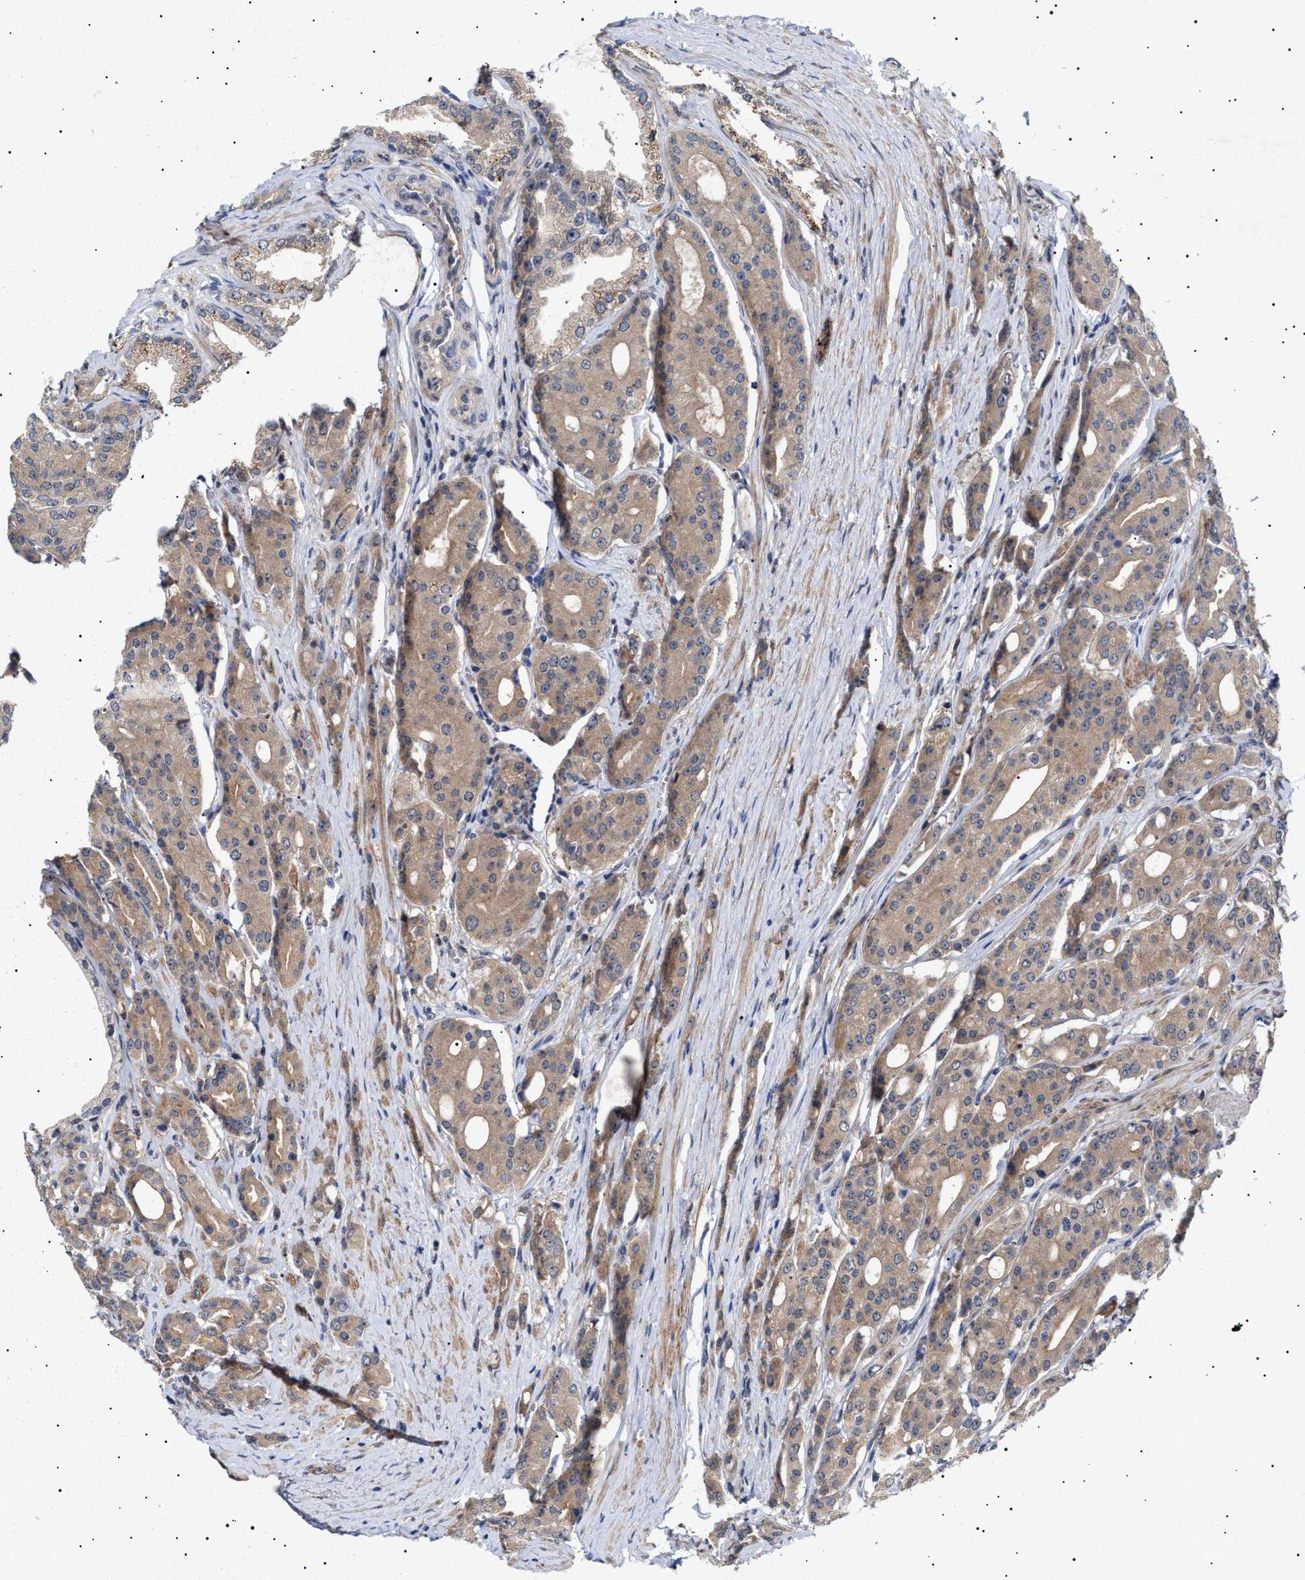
{"staining": {"intensity": "moderate", "quantity": ">75%", "location": "cytoplasmic/membranous"}, "tissue": "prostate cancer", "cell_type": "Tumor cells", "image_type": "cancer", "snomed": [{"axis": "morphology", "description": "Adenocarcinoma, High grade"}, {"axis": "topography", "description": "Prostate"}], "caption": "Prostate cancer (high-grade adenocarcinoma) was stained to show a protein in brown. There is medium levels of moderate cytoplasmic/membranous staining in approximately >75% of tumor cells.", "gene": "NPLOC4", "patient": {"sex": "male", "age": 71}}